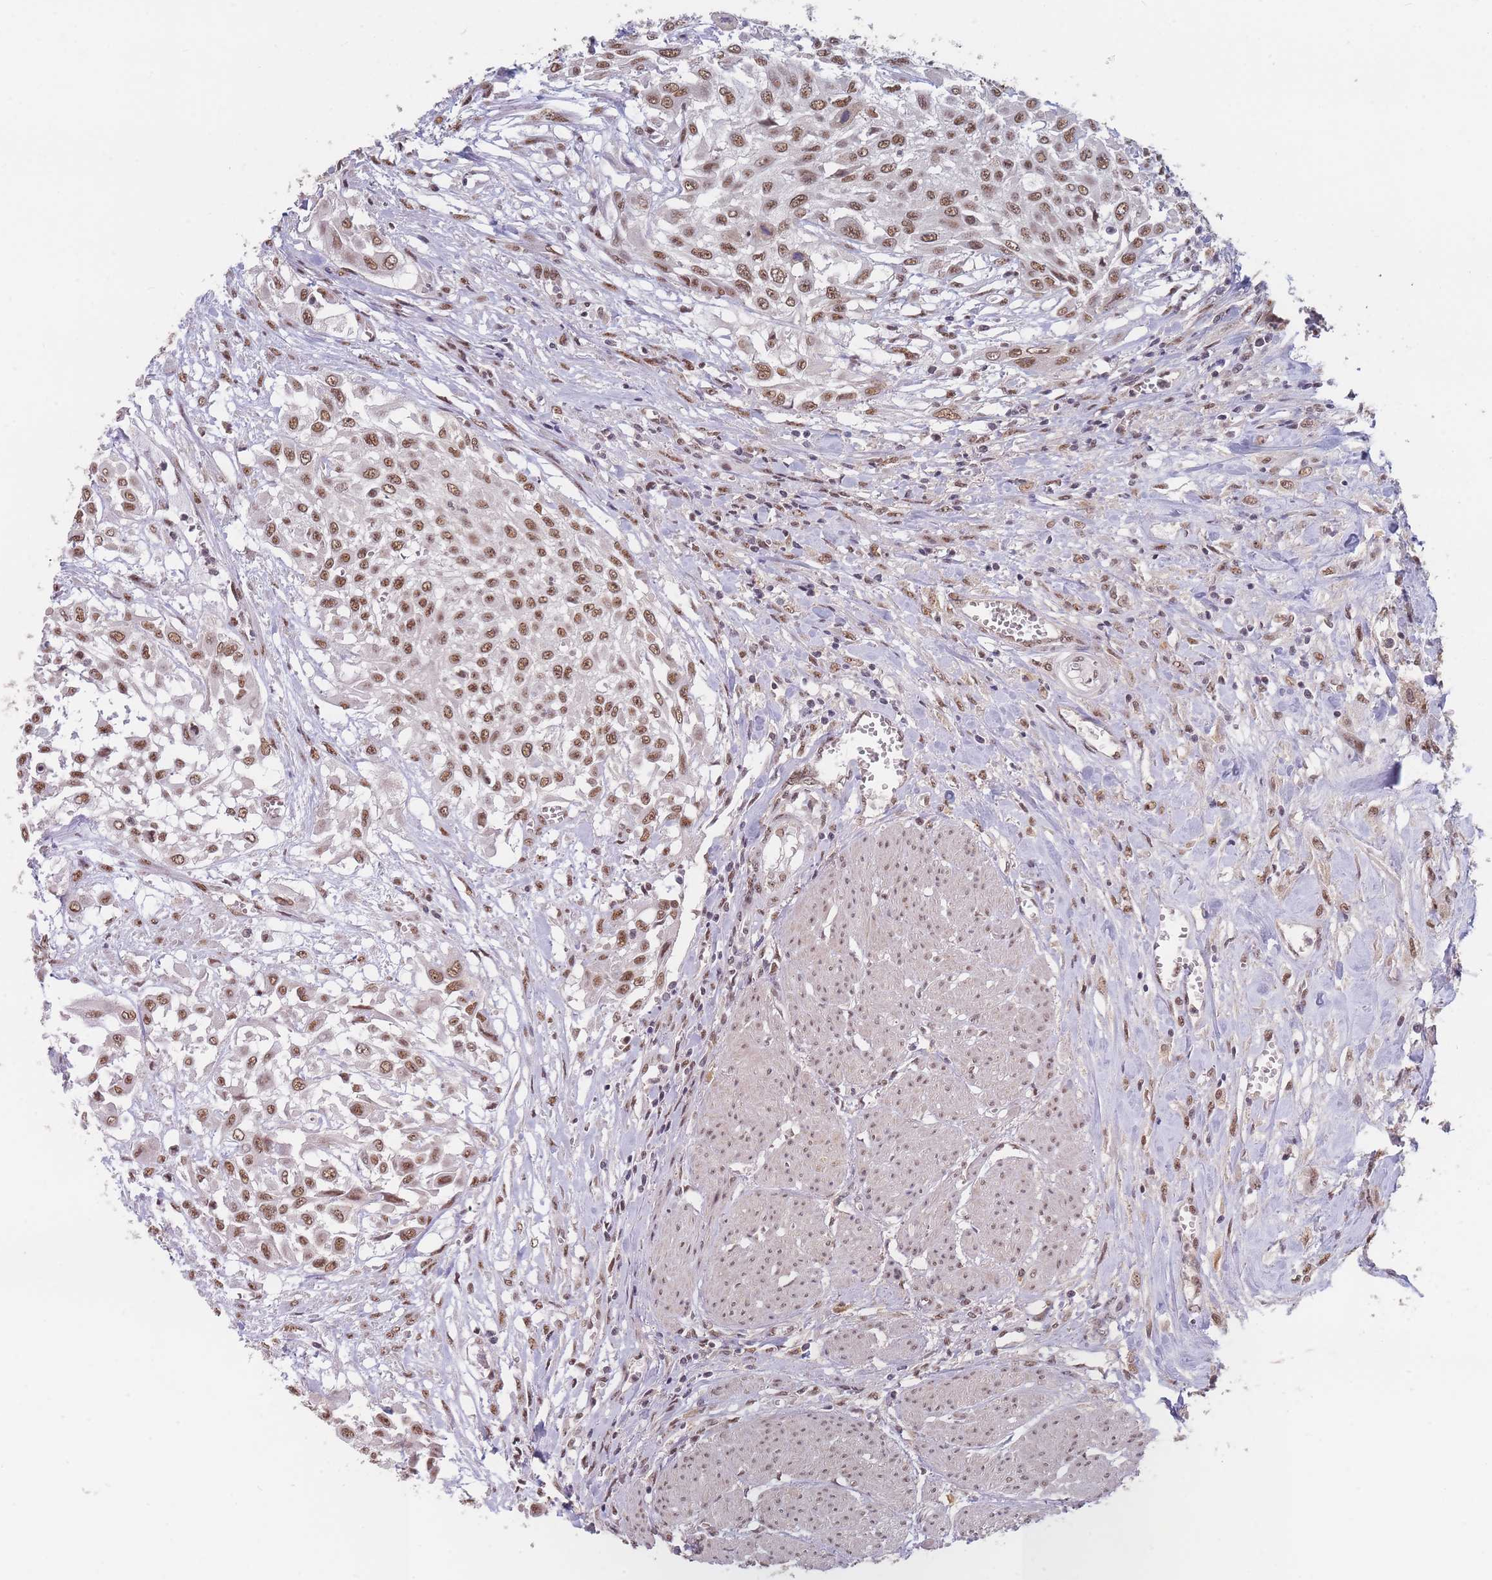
{"staining": {"intensity": "moderate", "quantity": ">75%", "location": "nuclear"}, "tissue": "urothelial cancer", "cell_type": "Tumor cells", "image_type": "cancer", "snomed": [{"axis": "morphology", "description": "Urothelial carcinoma, High grade"}, {"axis": "topography", "description": "Urinary bladder"}], "caption": "Approximately >75% of tumor cells in human urothelial cancer exhibit moderate nuclear protein expression as visualized by brown immunohistochemical staining.", "gene": "SNRPA1", "patient": {"sex": "male", "age": 57}}